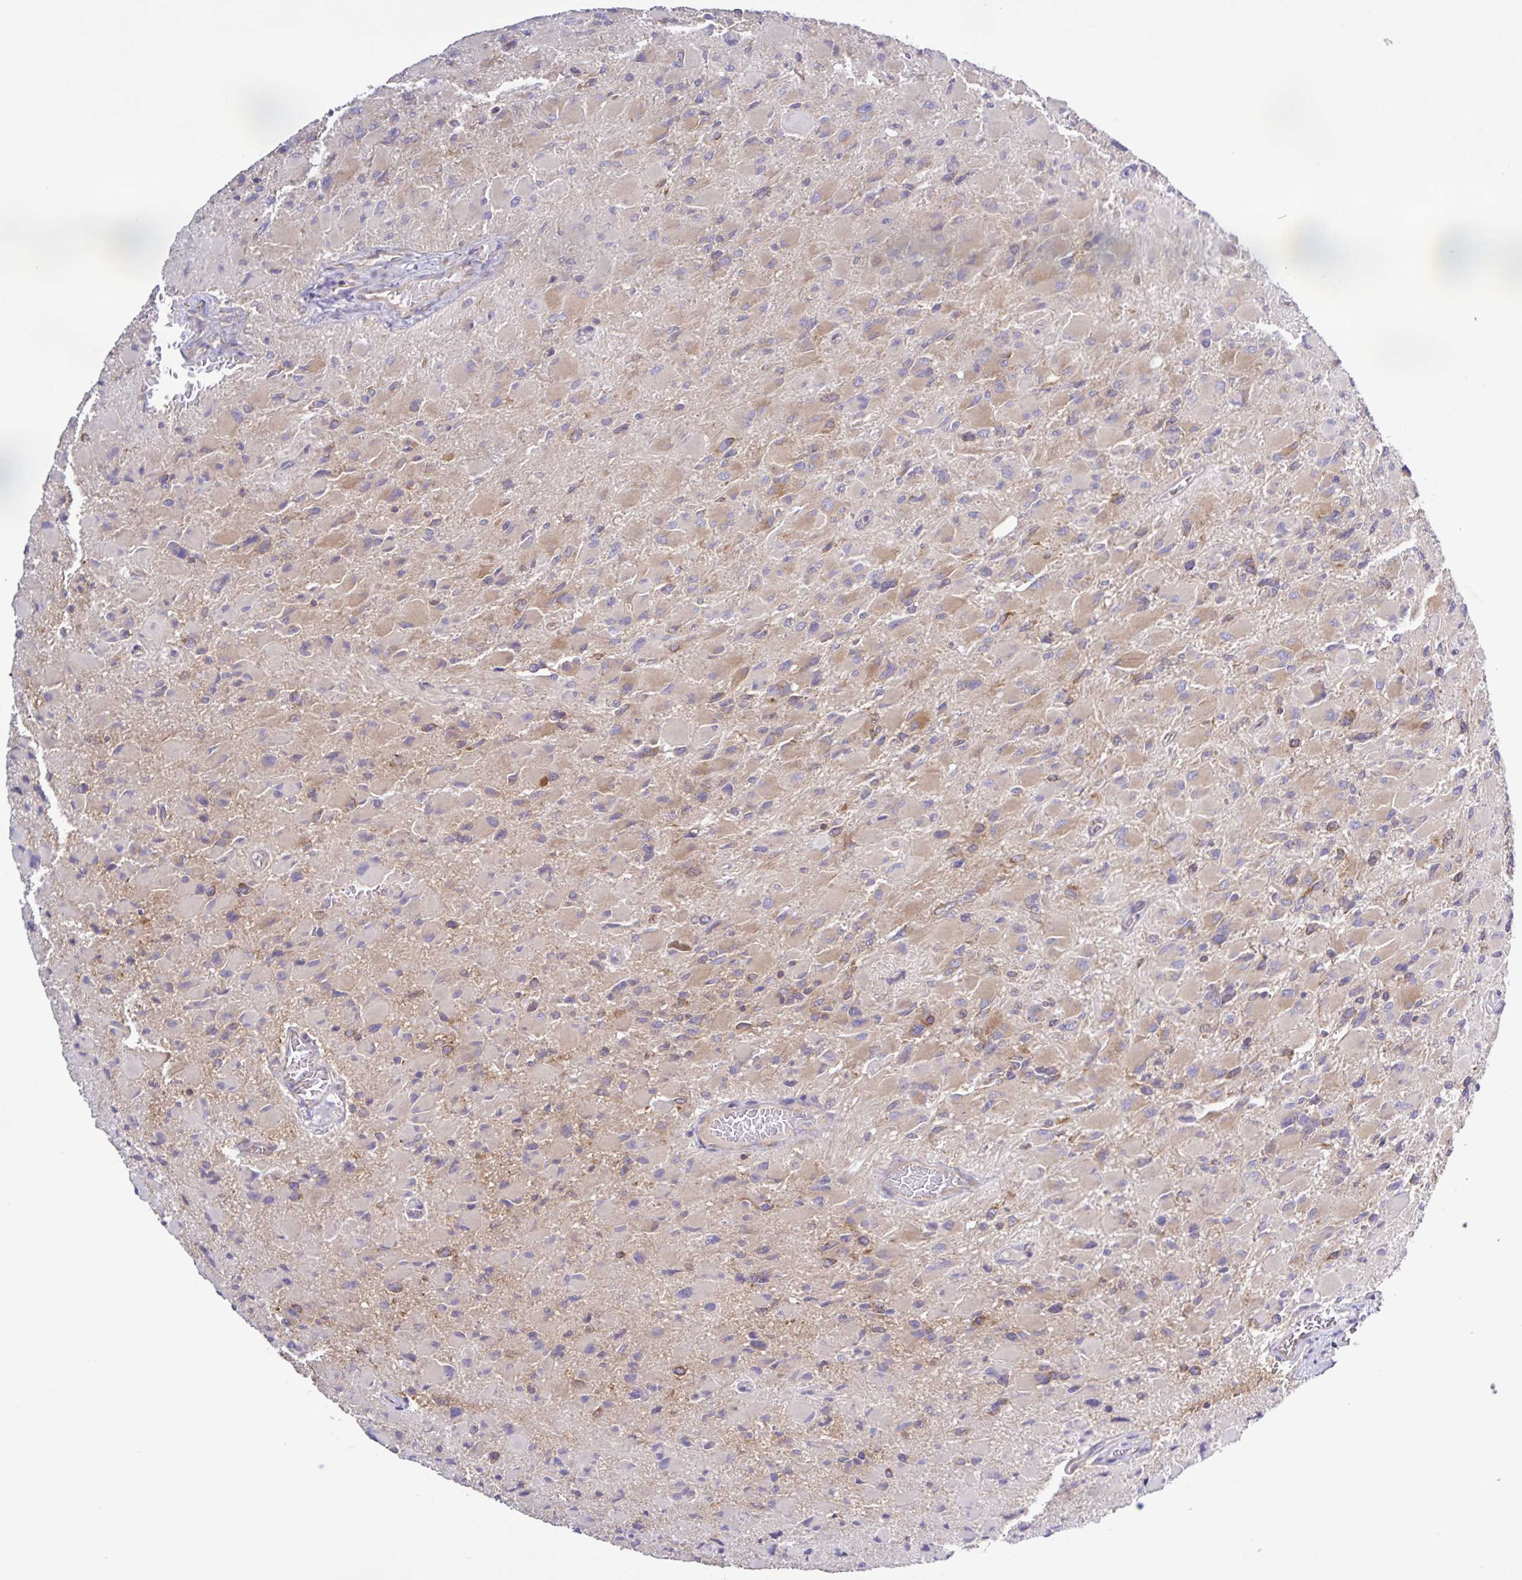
{"staining": {"intensity": "weak", "quantity": "25%-75%", "location": "cytoplasmic/membranous"}, "tissue": "glioma", "cell_type": "Tumor cells", "image_type": "cancer", "snomed": [{"axis": "morphology", "description": "Glioma, malignant, High grade"}, {"axis": "topography", "description": "Cerebral cortex"}], "caption": "Immunohistochemistry micrograph of human glioma stained for a protein (brown), which demonstrates low levels of weak cytoplasmic/membranous staining in approximately 25%-75% of tumor cells.", "gene": "LARS1", "patient": {"sex": "female", "age": 36}}